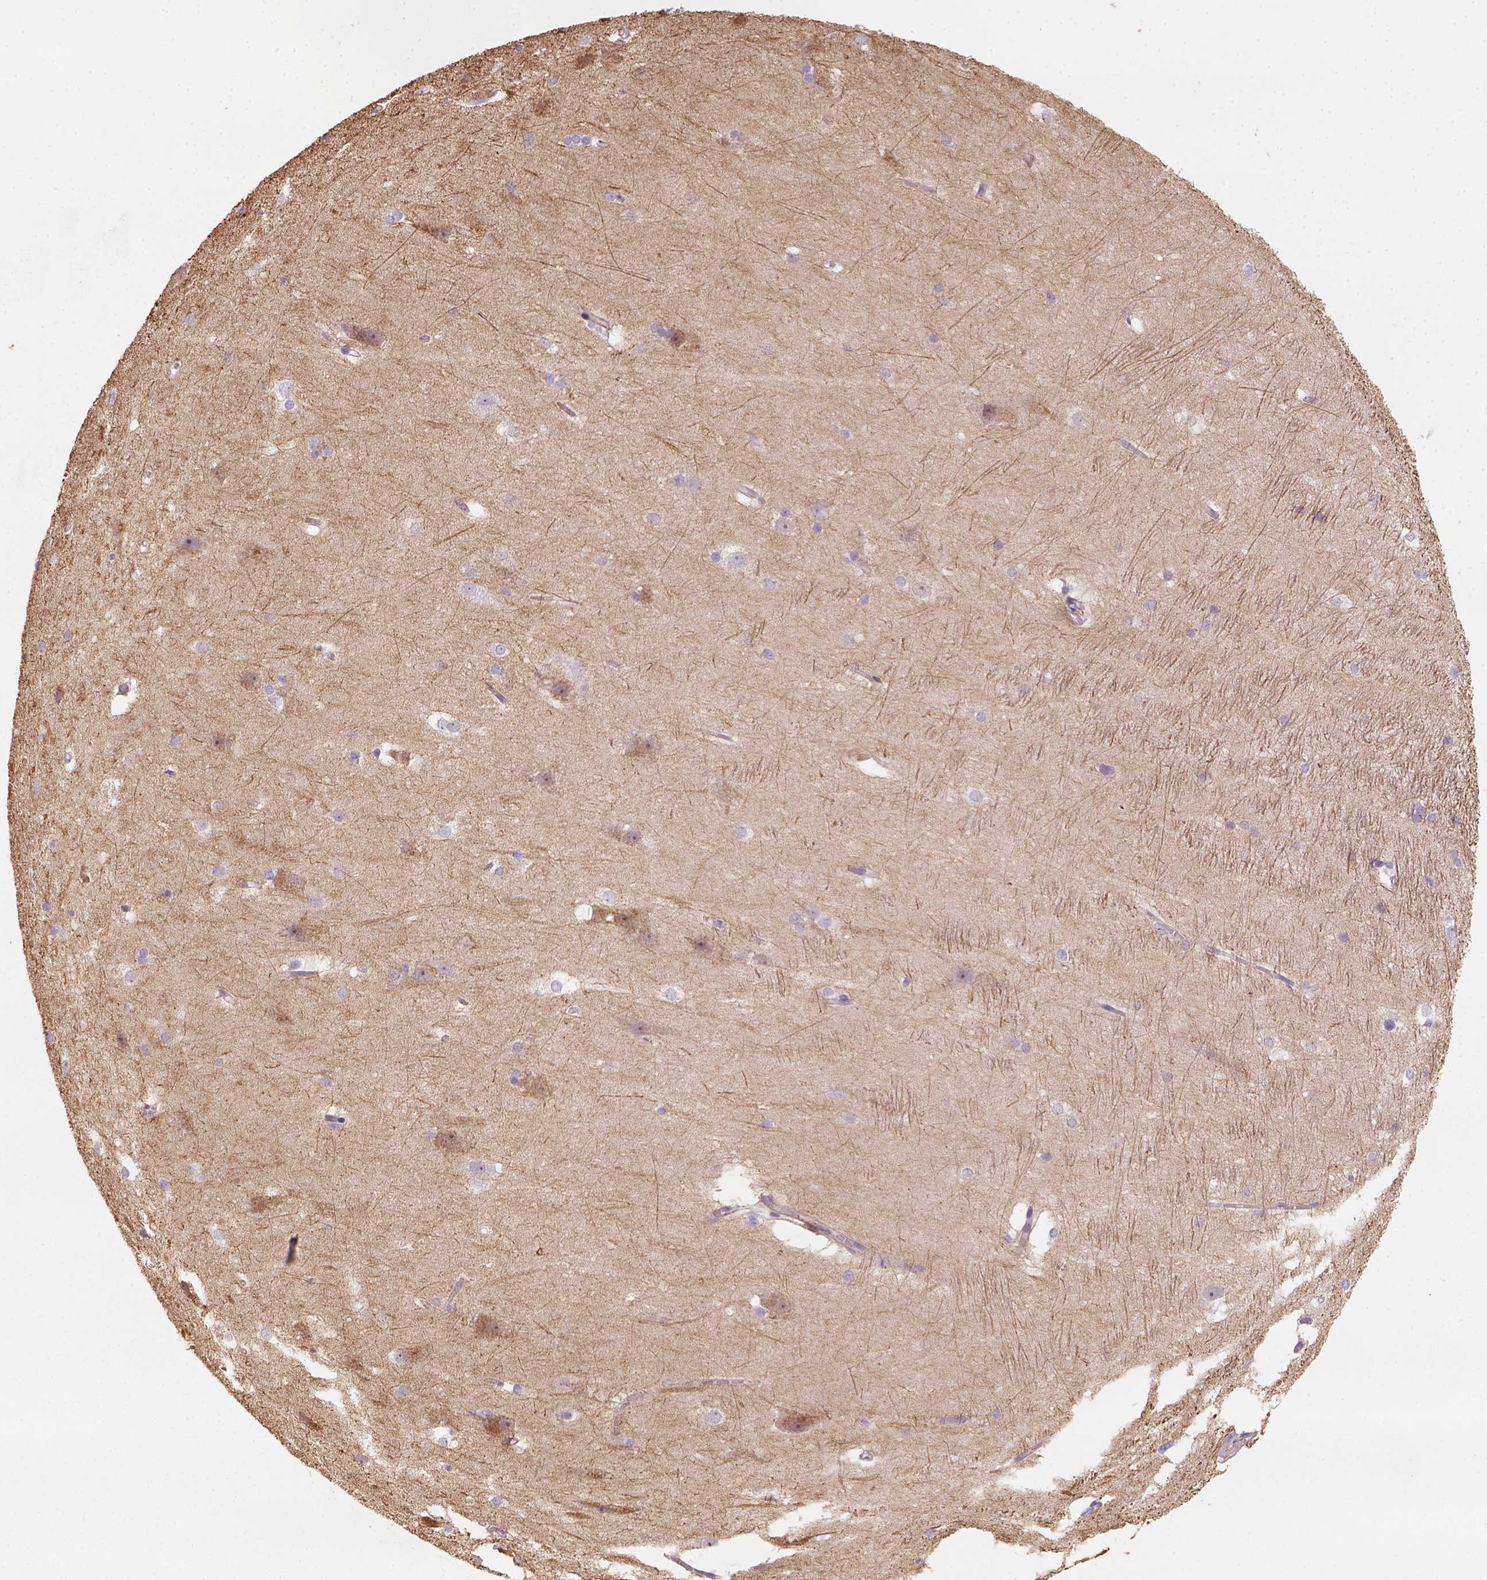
{"staining": {"intensity": "negative", "quantity": "none", "location": "none"}, "tissue": "hippocampus", "cell_type": "Glial cells", "image_type": "normal", "snomed": [{"axis": "morphology", "description": "Normal tissue, NOS"}, {"axis": "topography", "description": "Cerebral cortex"}, {"axis": "topography", "description": "Hippocampus"}], "caption": "There is no significant expression in glial cells of hippocampus. The staining was performed using DAB to visualize the protein expression in brown, while the nuclei were stained in blue with hematoxylin (Magnification: 20x).", "gene": "GPRC5D", "patient": {"sex": "female", "age": 19}}